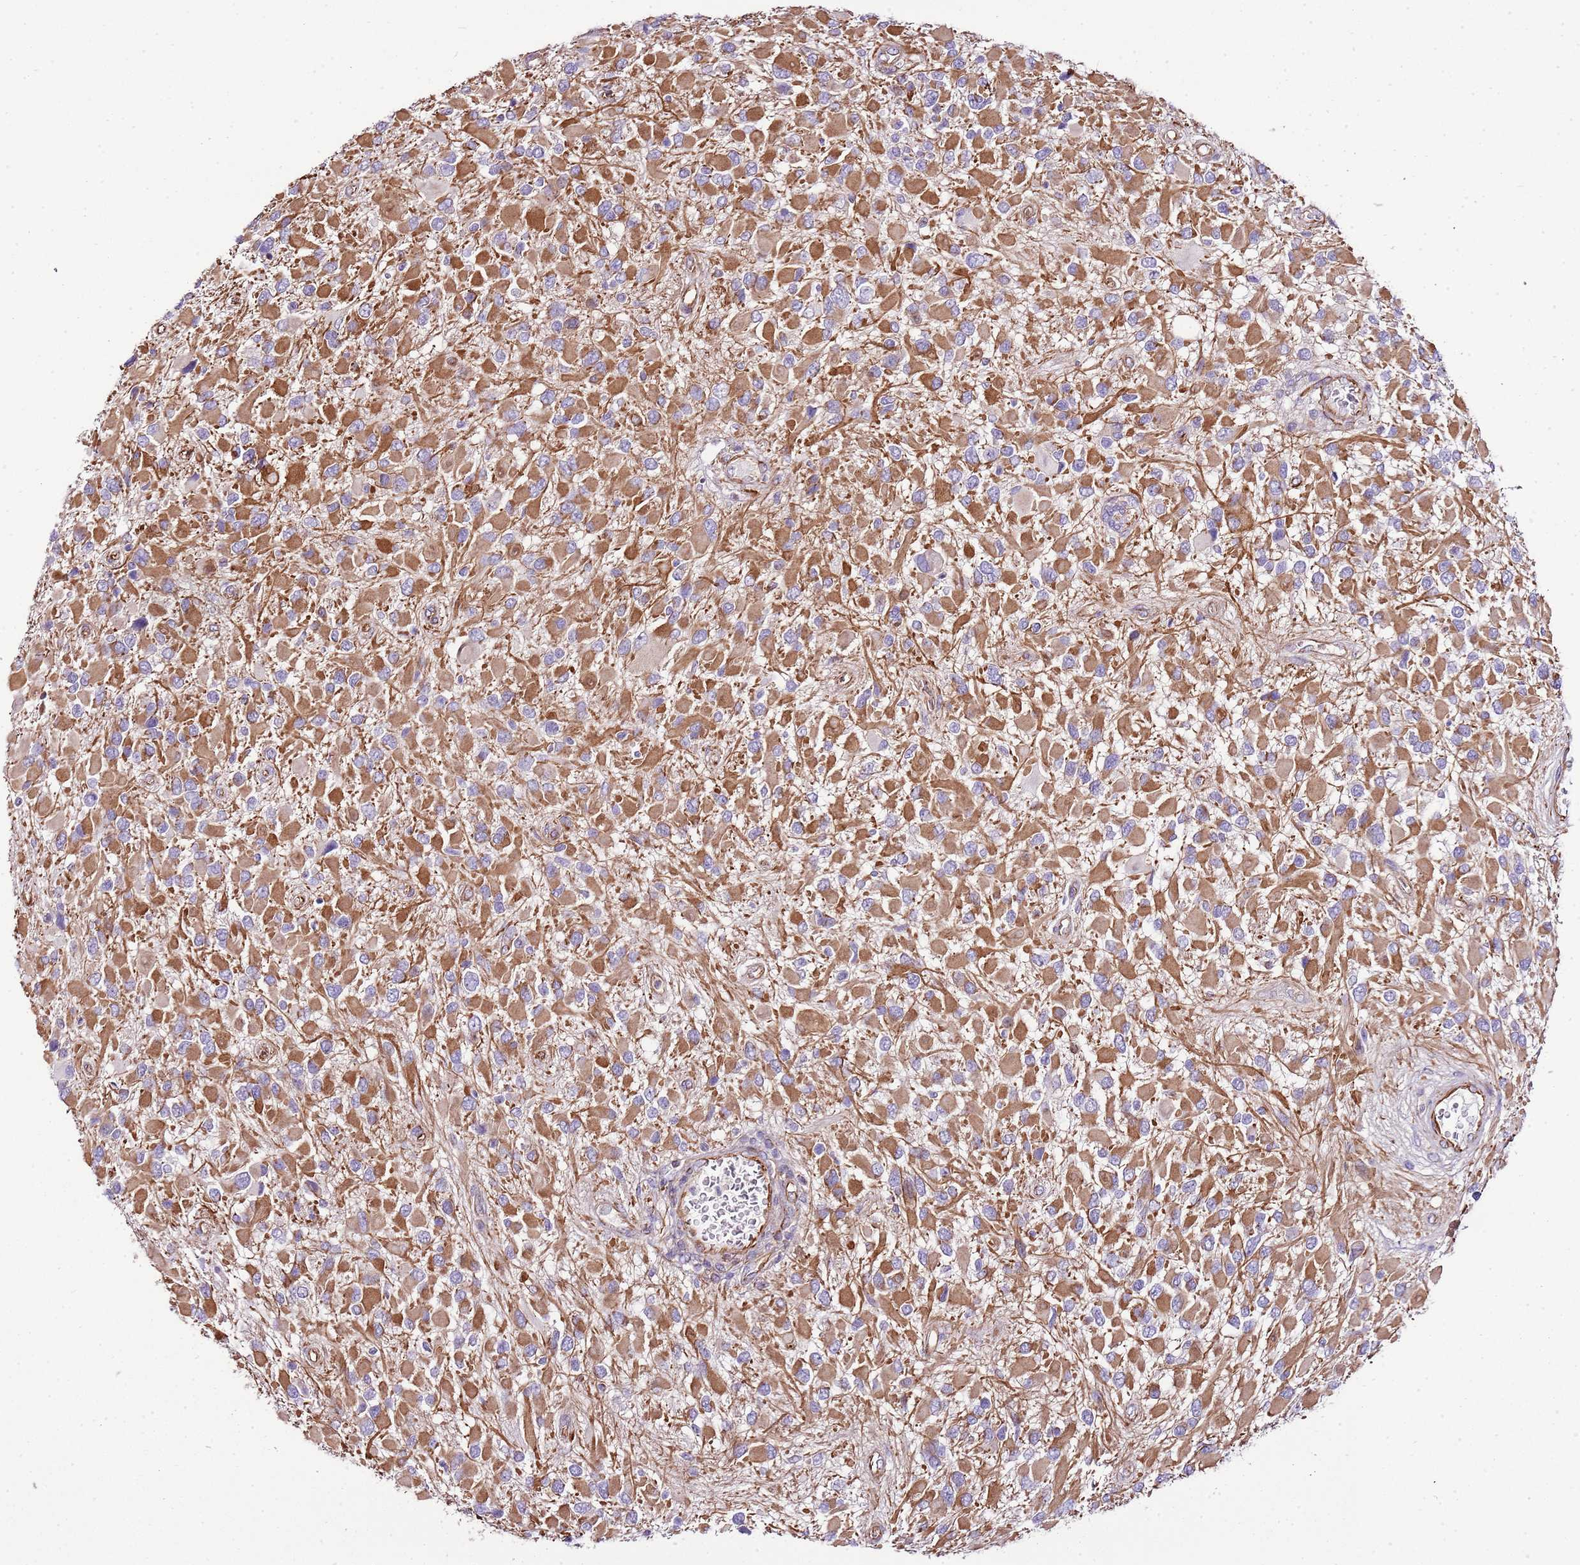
{"staining": {"intensity": "moderate", "quantity": ">75%", "location": "cytoplasmic/membranous"}, "tissue": "glioma", "cell_type": "Tumor cells", "image_type": "cancer", "snomed": [{"axis": "morphology", "description": "Glioma, malignant, High grade"}, {"axis": "topography", "description": "Brain"}], "caption": "Brown immunohistochemical staining in malignant glioma (high-grade) demonstrates moderate cytoplasmic/membranous expression in approximately >75% of tumor cells.", "gene": "ZNF786", "patient": {"sex": "male", "age": 53}}